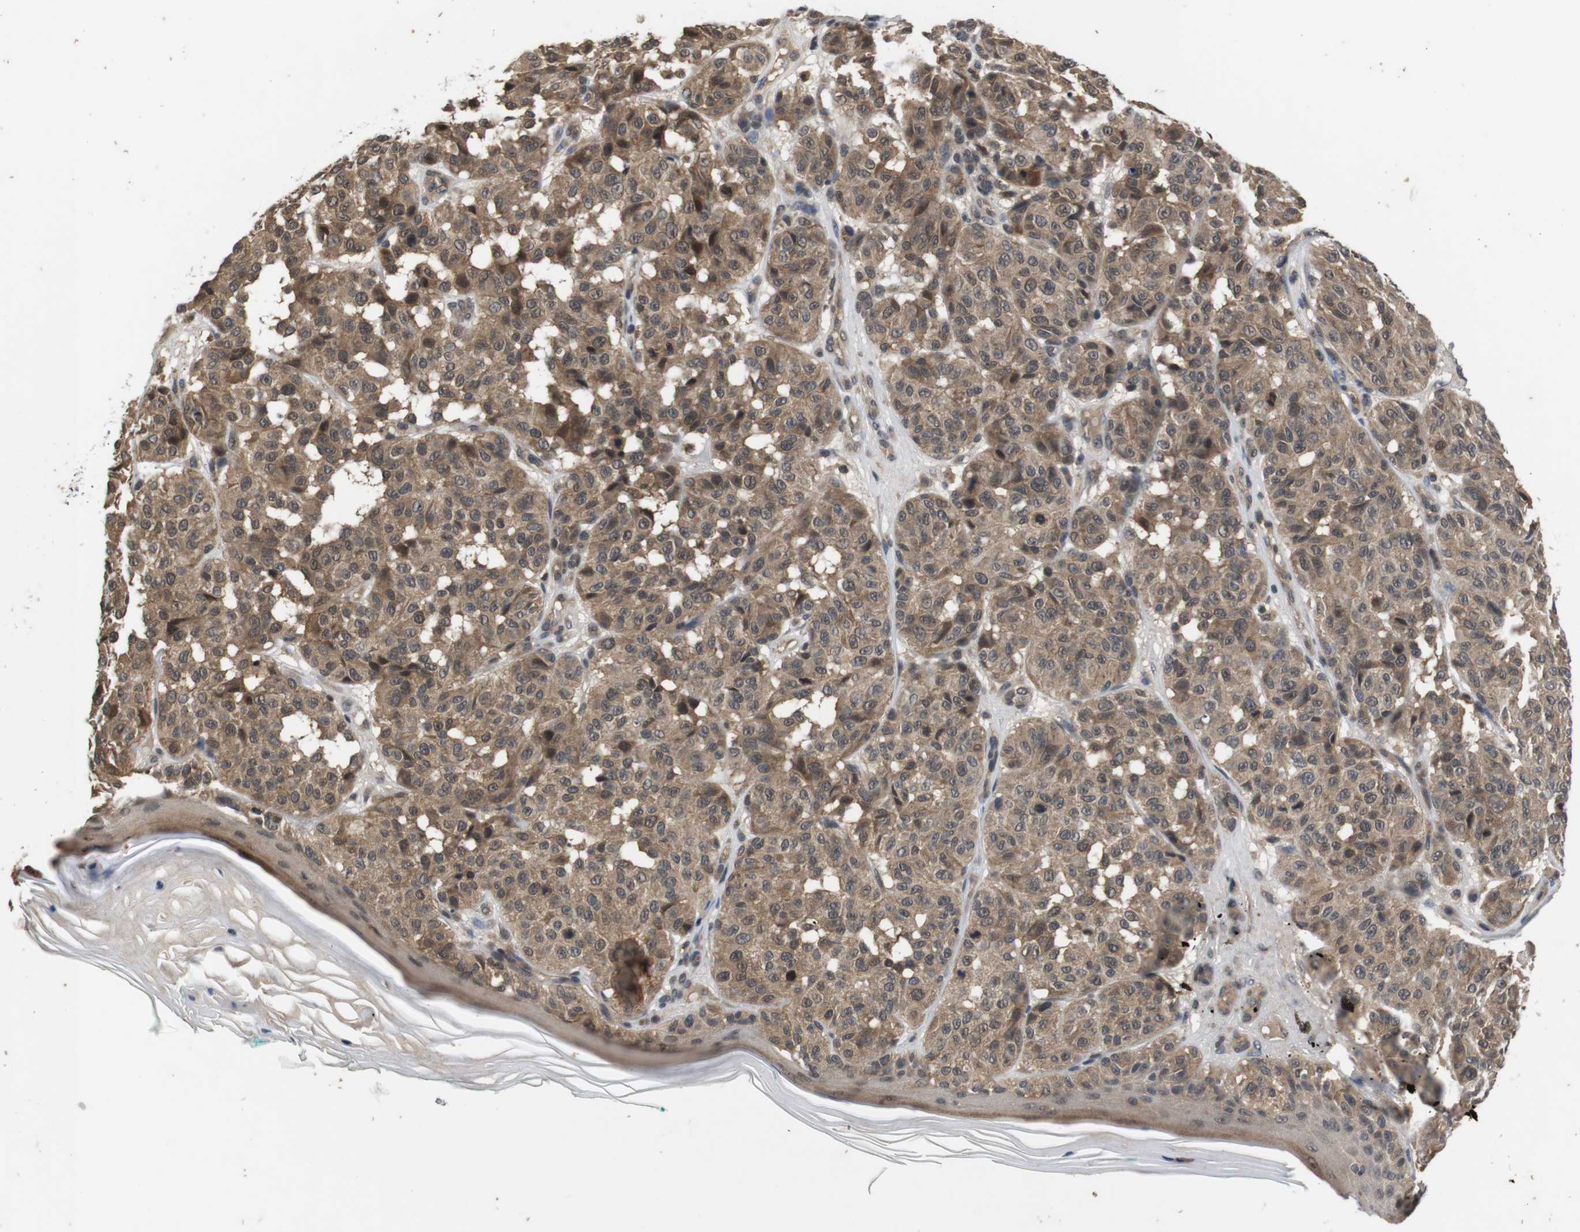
{"staining": {"intensity": "moderate", "quantity": ">75%", "location": "cytoplasmic/membranous"}, "tissue": "melanoma", "cell_type": "Tumor cells", "image_type": "cancer", "snomed": [{"axis": "morphology", "description": "Malignant melanoma, NOS"}, {"axis": "topography", "description": "Skin"}], "caption": "Protein staining of malignant melanoma tissue shows moderate cytoplasmic/membranous expression in about >75% of tumor cells.", "gene": "FADD", "patient": {"sex": "female", "age": 46}}